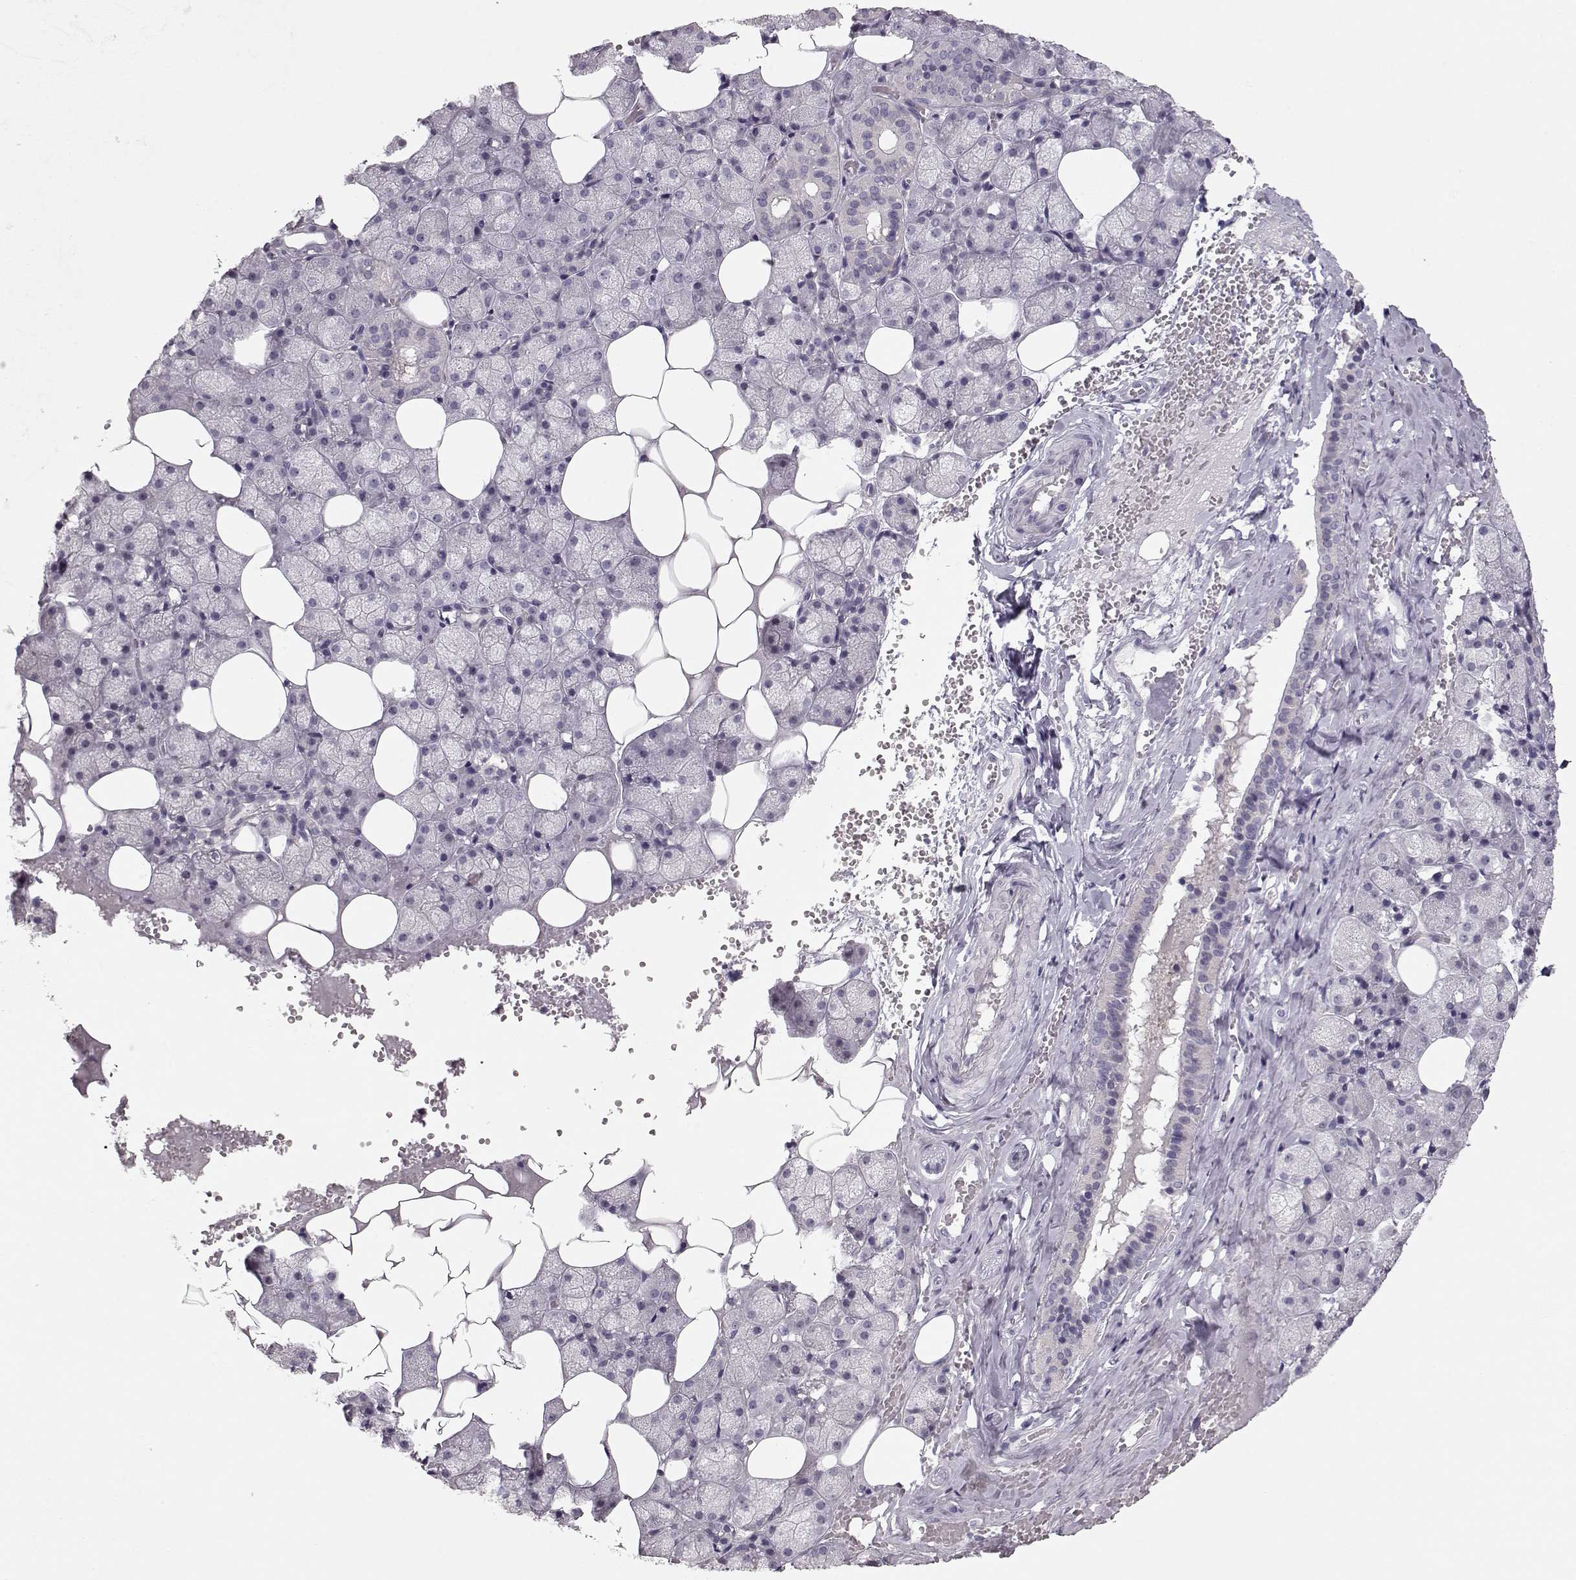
{"staining": {"intensity": "negative", "quantity": "none", "location": "none"}, "tissue": "salivary gland", "cell_type": "Glandular cells", "image_type": "normal", "snomed": [{"axis": "morphology", "description": "Normal tissue, NOS"}, {"axis": "topography", "description": "Salivary gland"}], "caption": "IHC of unremarkable salivary gland exhibits no positivity in glandular cells. (Stains: DAB immunohistochemistry (IHC) with hematoxylin counter stain, Microscopy: brightfield microscopy at high magnification).", "gene": "FAM205A", "patient": {"sex": "male", "age": 38}}